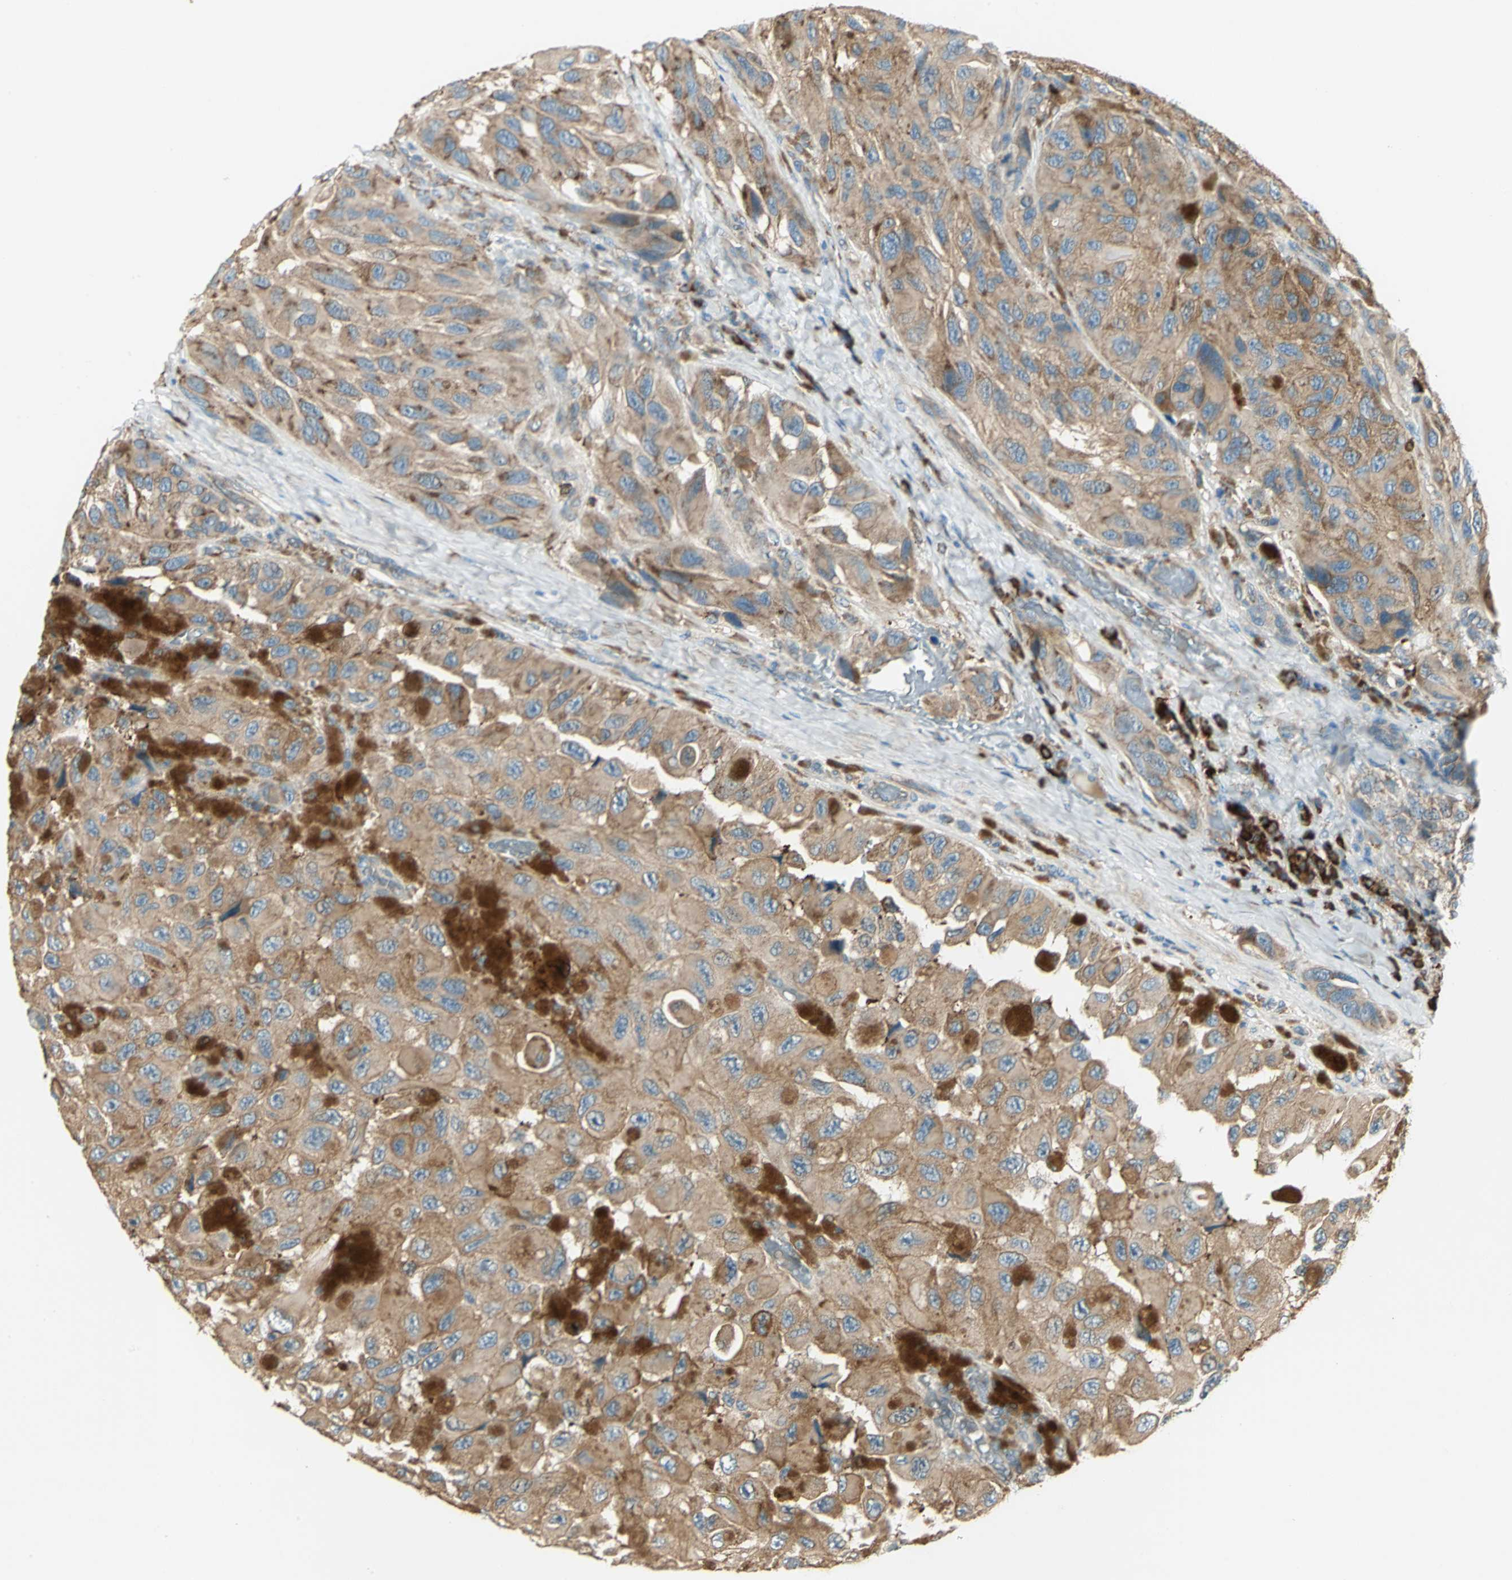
{"staining": {"intensity": "moderate", "quantity": ">75%", "location": "cytoplasmic/membranous"}, "tissue": "melanoma", "cell_type": "Tumor cells", "image_type": "cancer", "snomed": [{"axis": "morphology", "description": "Malignant melanoma, NOS"}, {"axis": "topography", "description": "Skin"}], "caption": "Human melanoma stained with a protein marker shows moderate staining in tumor cells.", "gene": "PDIA4", "patient": {"sex": "female", "age": 73}}